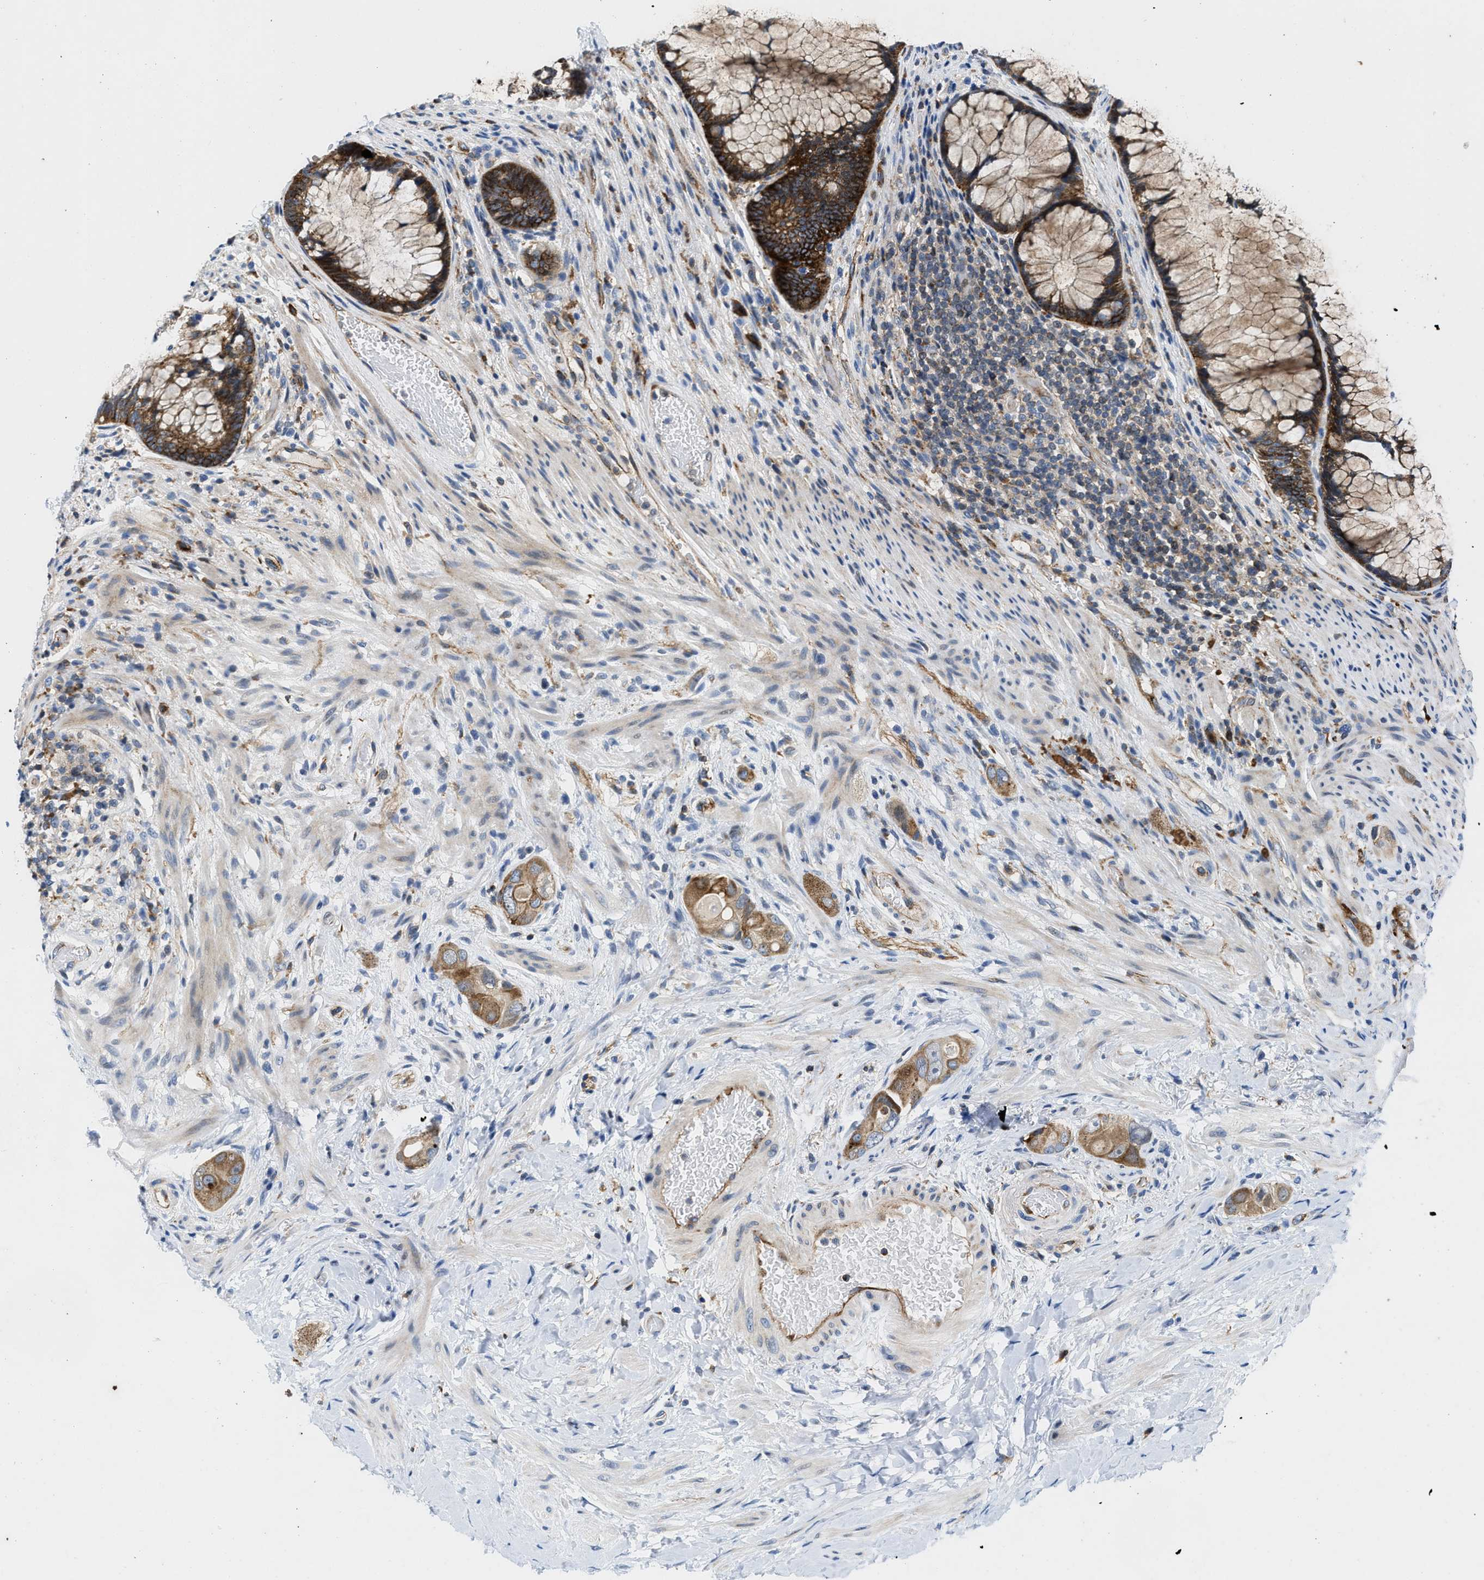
{"staining": {"intensity": "moderate", "quantity": ">75%", "location": "cytoplasmic/membranous"}, "tissue": "colorectal cancer", "cell_type": "Tumor cells", "image_type": "cancer", "snomed": [{"axis": "morphology", "description": "Adenocarcinoma, NOS"}, {"axis": "topography", "description": "Rectum"}], "caption": "Adenocarcinoma (colorectal) stained with a brown dye shows moderate cytoplasmic/membranous positive expression in approximately >75% of tumor cells.", "gene": "ENPP4", "patient": {"sex": "male", "age": 51}}